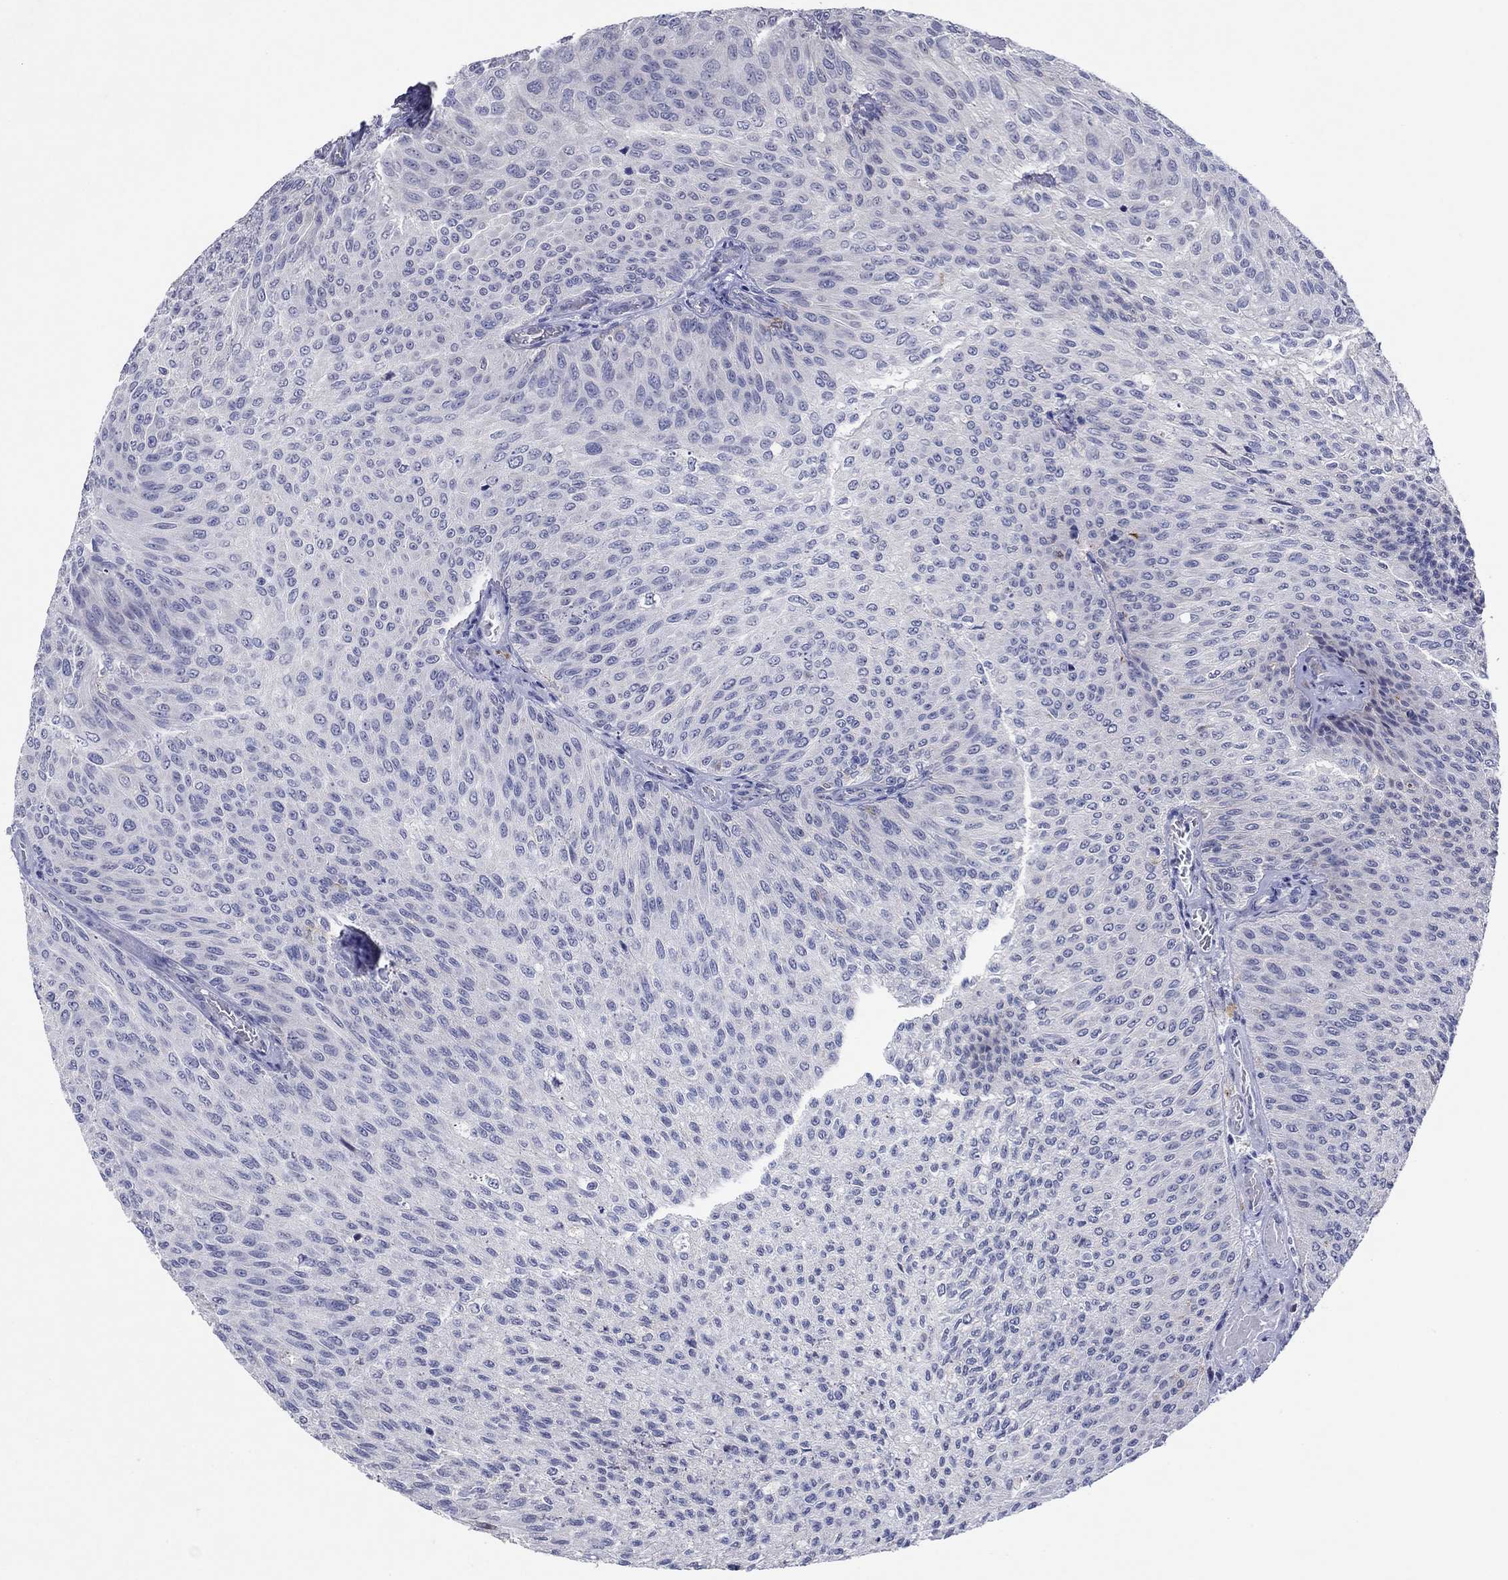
{"staining": {"intensity": "negative", "quantity": "none", "location": "none"}, "tissue": "urothelial cancer", "cell_type": "Tumor cells", "image_type": "cancer", "snomed": [{"axis": "morphology", "description": "Urothelial carcinoma, Low grade"}, {"axis": "topography", "description": "Ureter, NOS"}, {"axis": "topography", "description": "Urinary bladder"}], "caption": "The image exhibits no staining of tumor cells in urothelial cancer. (Brightfield microscopy of DAB immunohistochemistry (IHC) at high magnification).", "gene": "HDC", "patient": {"sex": "male", "age": 78}}